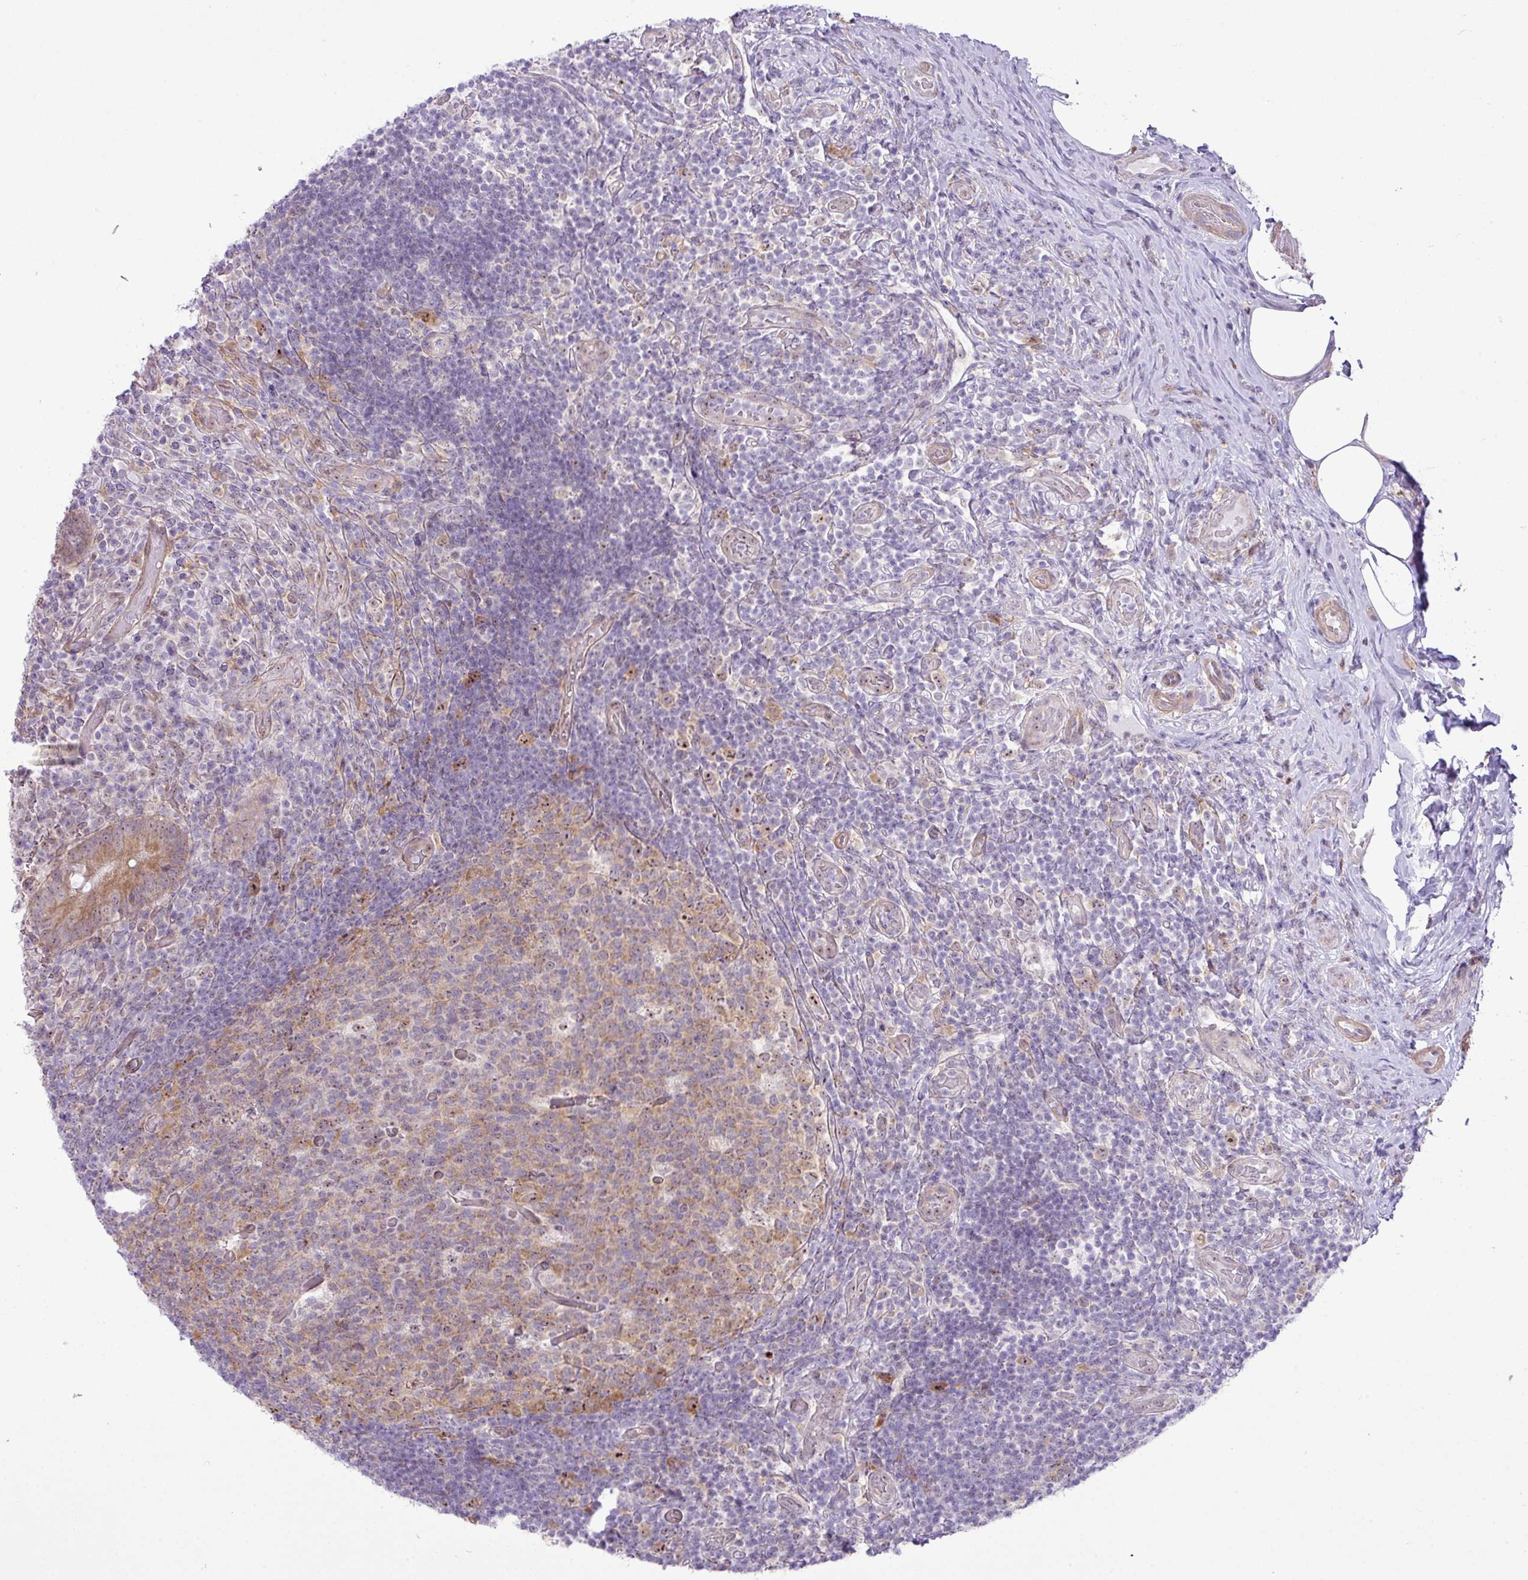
{"staining": {"intensity": "moderate", "quantity": ">75%", "location": "cytoplasmic/membranous"}, "tissue": "appendix", "cell_type": "Glandular cells", "image_type": "normal", "snomed": [{"axis": "morphology", "description": "Normal tissue, NOS"}, {"axis": "topography", "description": "Appendix"}], "caption": "IHC photomicrograph of unremarkable human appendix stained for a protein (brown), which exhibits medium levels of moderate cytoplasmic/membranous staining in approximately >75% of glandular cells.", "gene": "MAK16", "patient": {"sex": "female", "age": 43}}